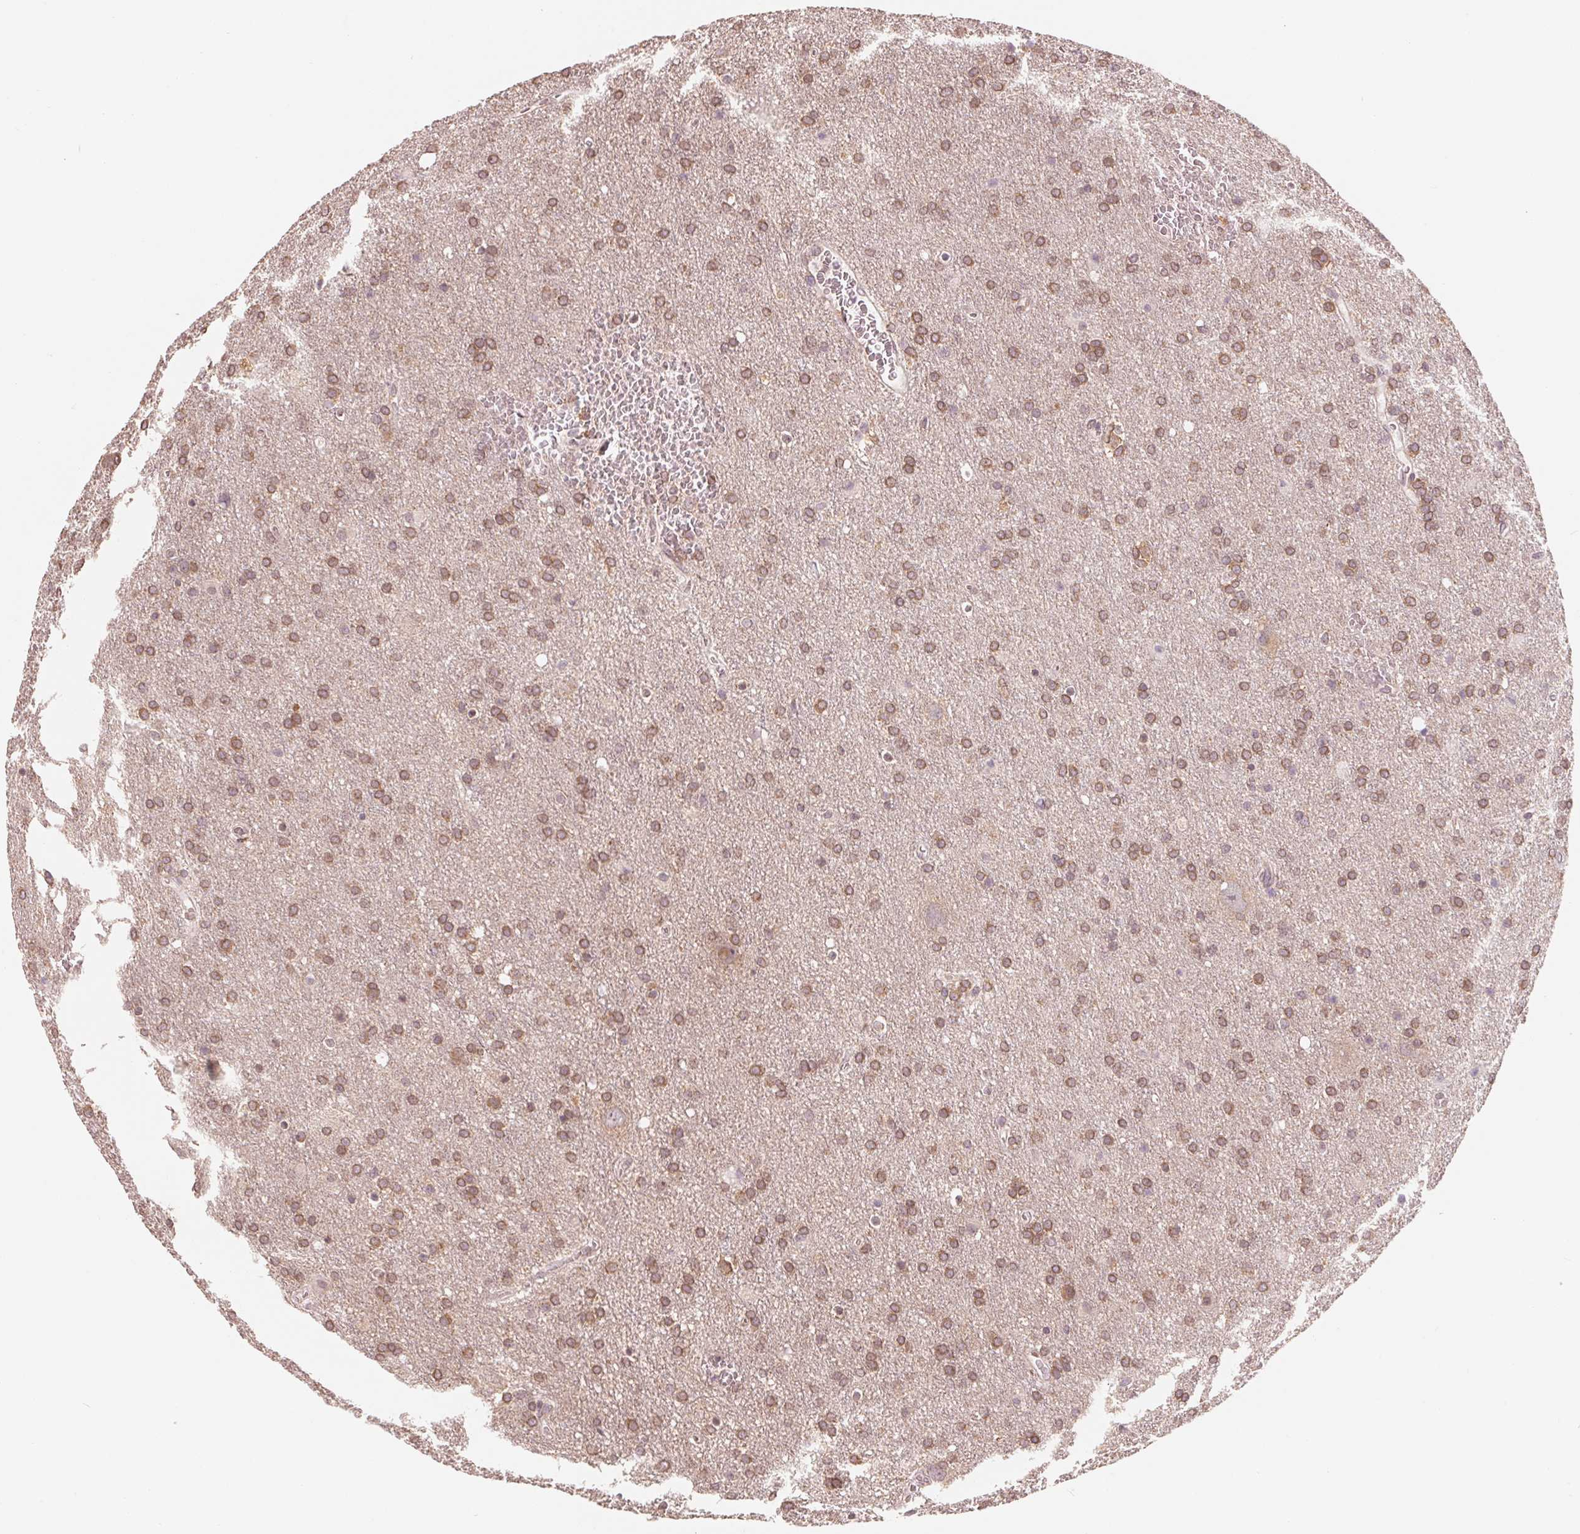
{"staining": {"intensity": "moderate", "quantity": ">75%", "location": "cytoplasmic/membranous"}, "tissue": "glioma", "cell_type": "Tumor cells", "image_type": "cancer", "snomed": [{"axis": "morphology", "description": "Glioma, malignant, Low grade"}, {"axis": "topography", "description": "Brain"}], "caption": "Protein expression analysis of human malignant glioma (low-grade) reveals moderate cytoplasmic/membranous positivity in about >75% of tumor cells.", "gene": "GIGYF2", "patient": {"sex": "male", "age": 66}}